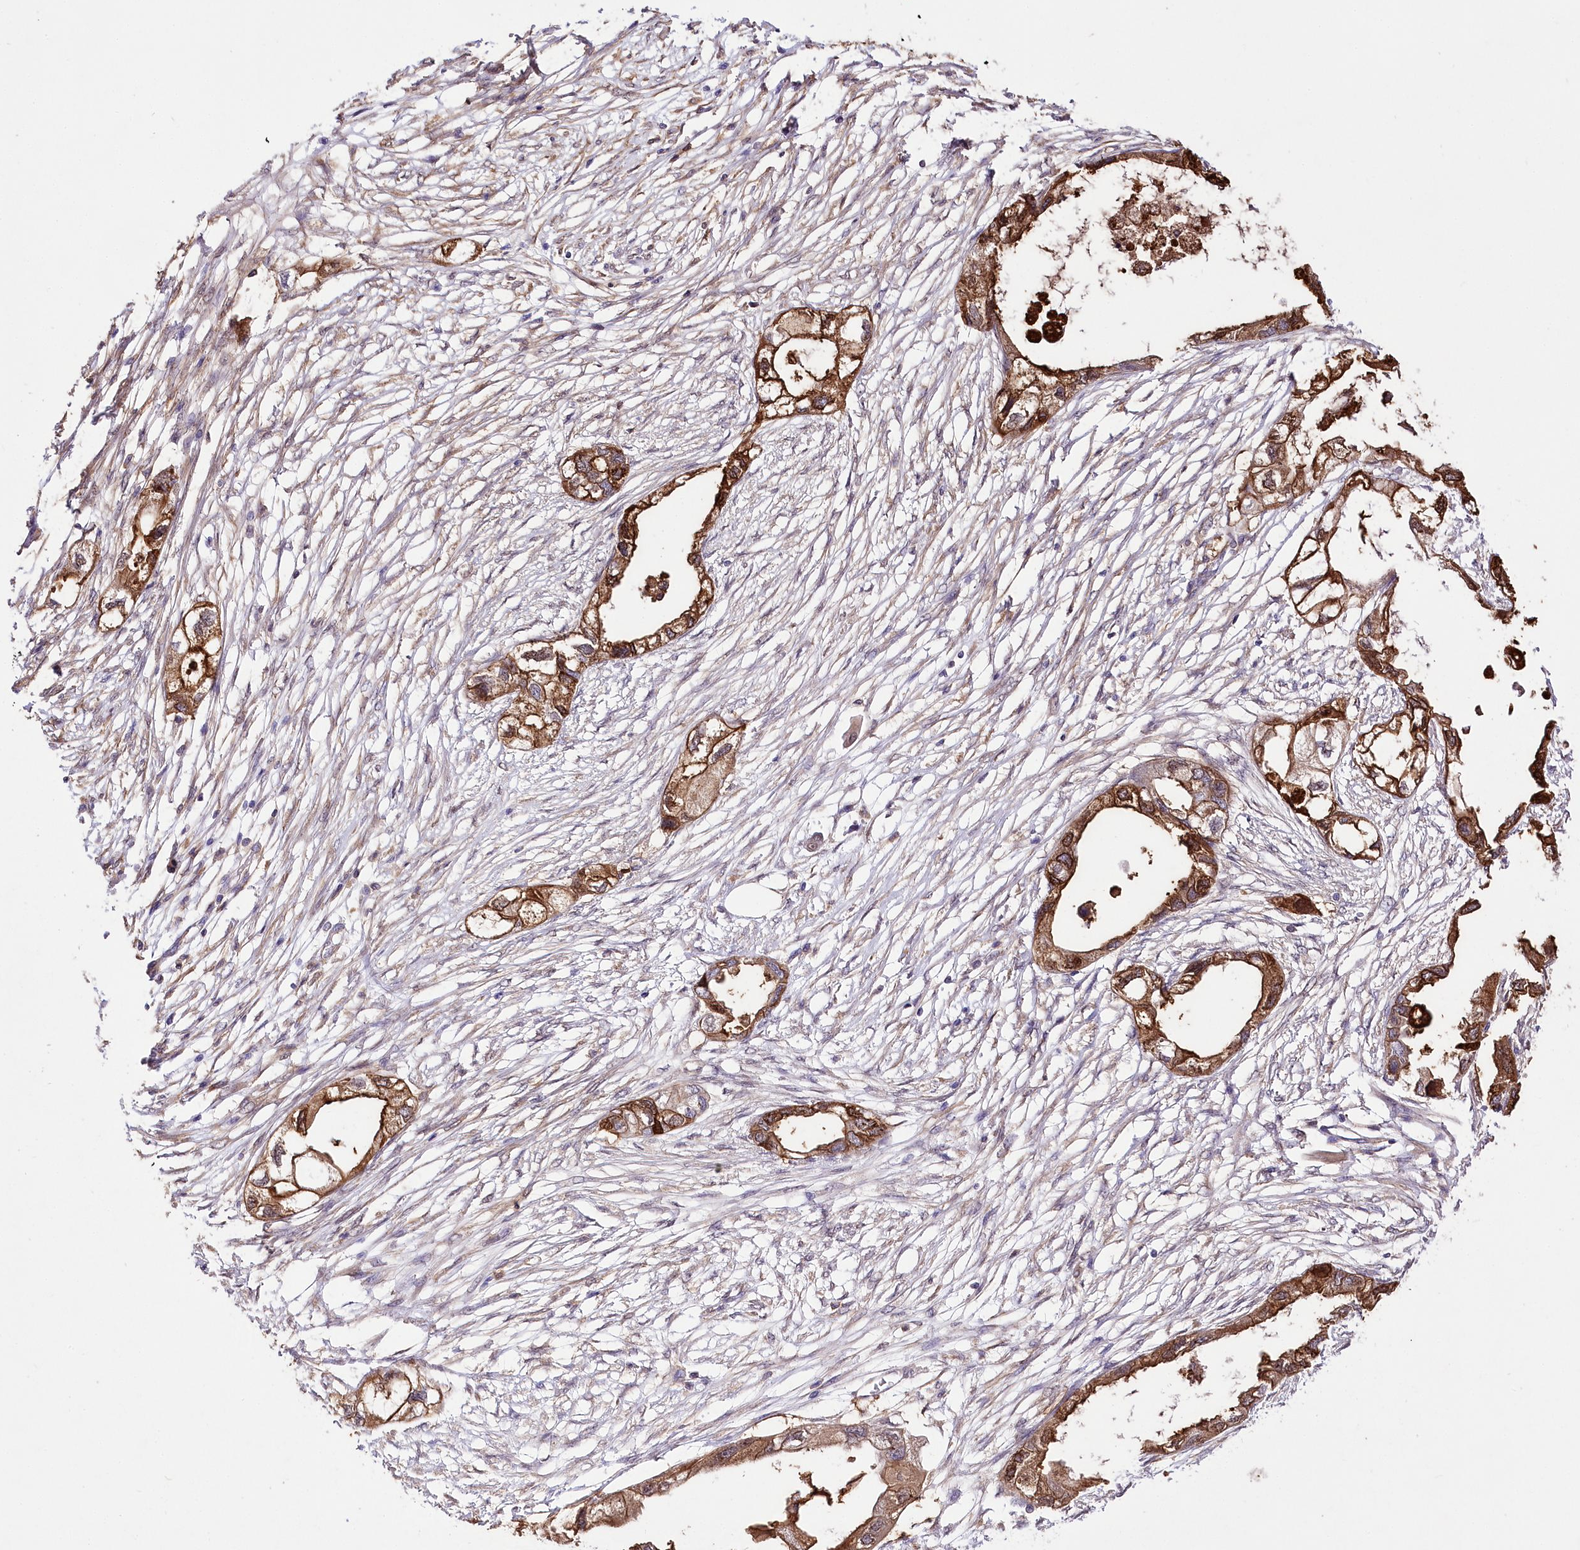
{"staining": {"intensity": "strong", "quantity": ">75%", "location": "cytoplasmic/membranous"}, "tissue": "endometrial cancer", "cell_type": "Tumor cells", "image_type": "cancer", "snomed": [{"axis": "morphology", "description": "Adenocarcinoma, NOS"}, {"axis": "morphology", "description": "Adenocarcinoma, metastatic, NOS"}, {"axis": "topography", "description": "Adipose tissue"}, {"axis": "topography", "description": "Endometrium"}], "caption": "Immunohistochemistry (IHC) (DAB (3,3'-diaminobenzidine)) staining of human endometrial cancer (metastatic adenocarcinoma) exhibits strong cytoplasmic/membranous protein expression in about >75% of tumor cells.", "gene": "UGP2", "patient": {"sex": "female", "age": 67}}